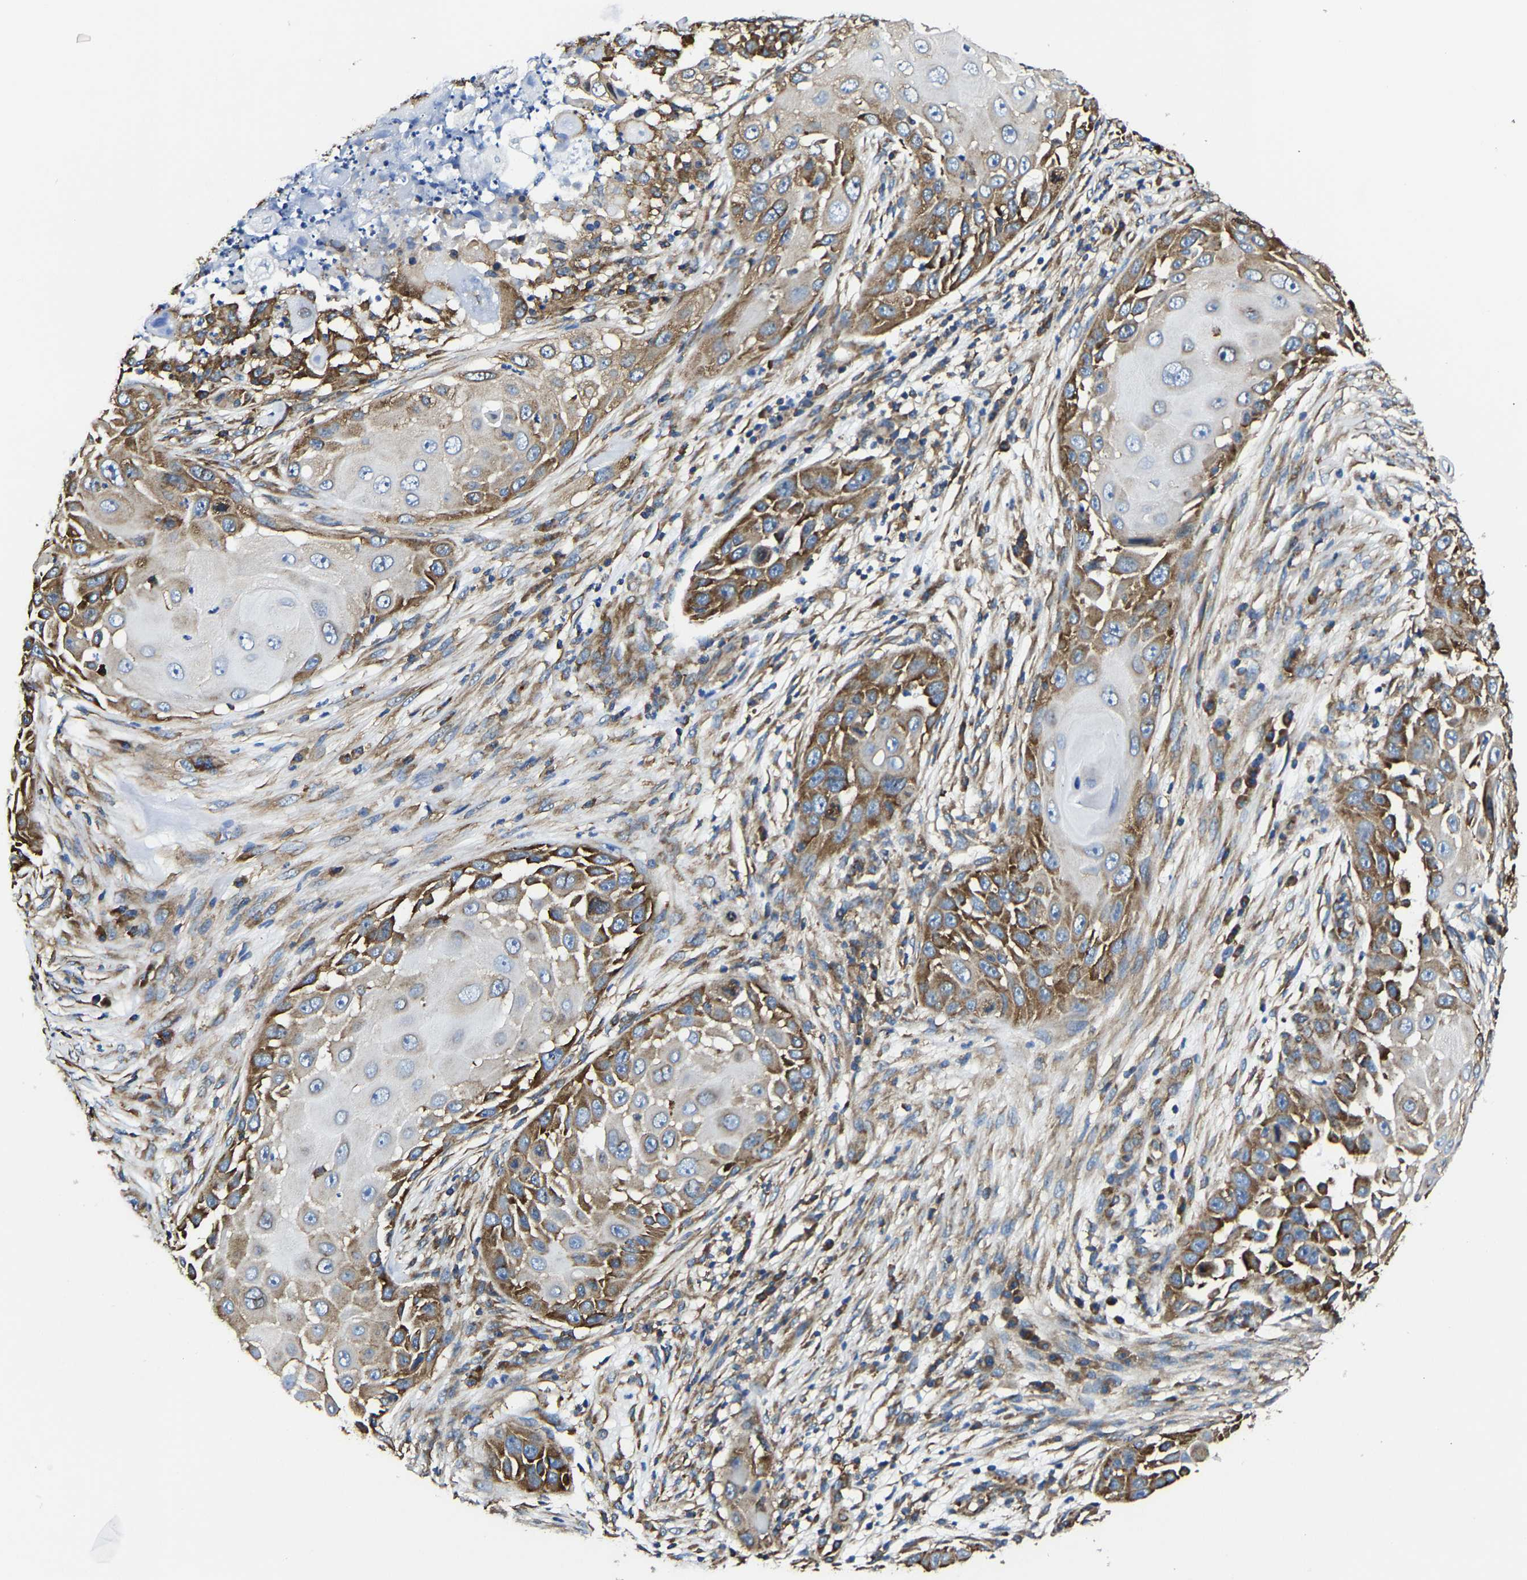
{"staining": {"intensity": "strong", "quantity": ">75%", "location": "cytoplasmic/membranous"}, "tissue": "skin cancer", "cell_type": "Tumor cells", "image_type": "cancer", "snomed": [{"axis": "morphology", "description": "Squamous cell carcinoma, NOS"}, {"axis": "topography", "description": "Skin"}], "caption": "This is an image of immunohistochemistry (IHC) staining of skin cancer, which shows strong staining in the cytoplasmic/membranous of tumor cells.", "gene": "G3BP2", "patient": {"sex": "female", "age": 44}}